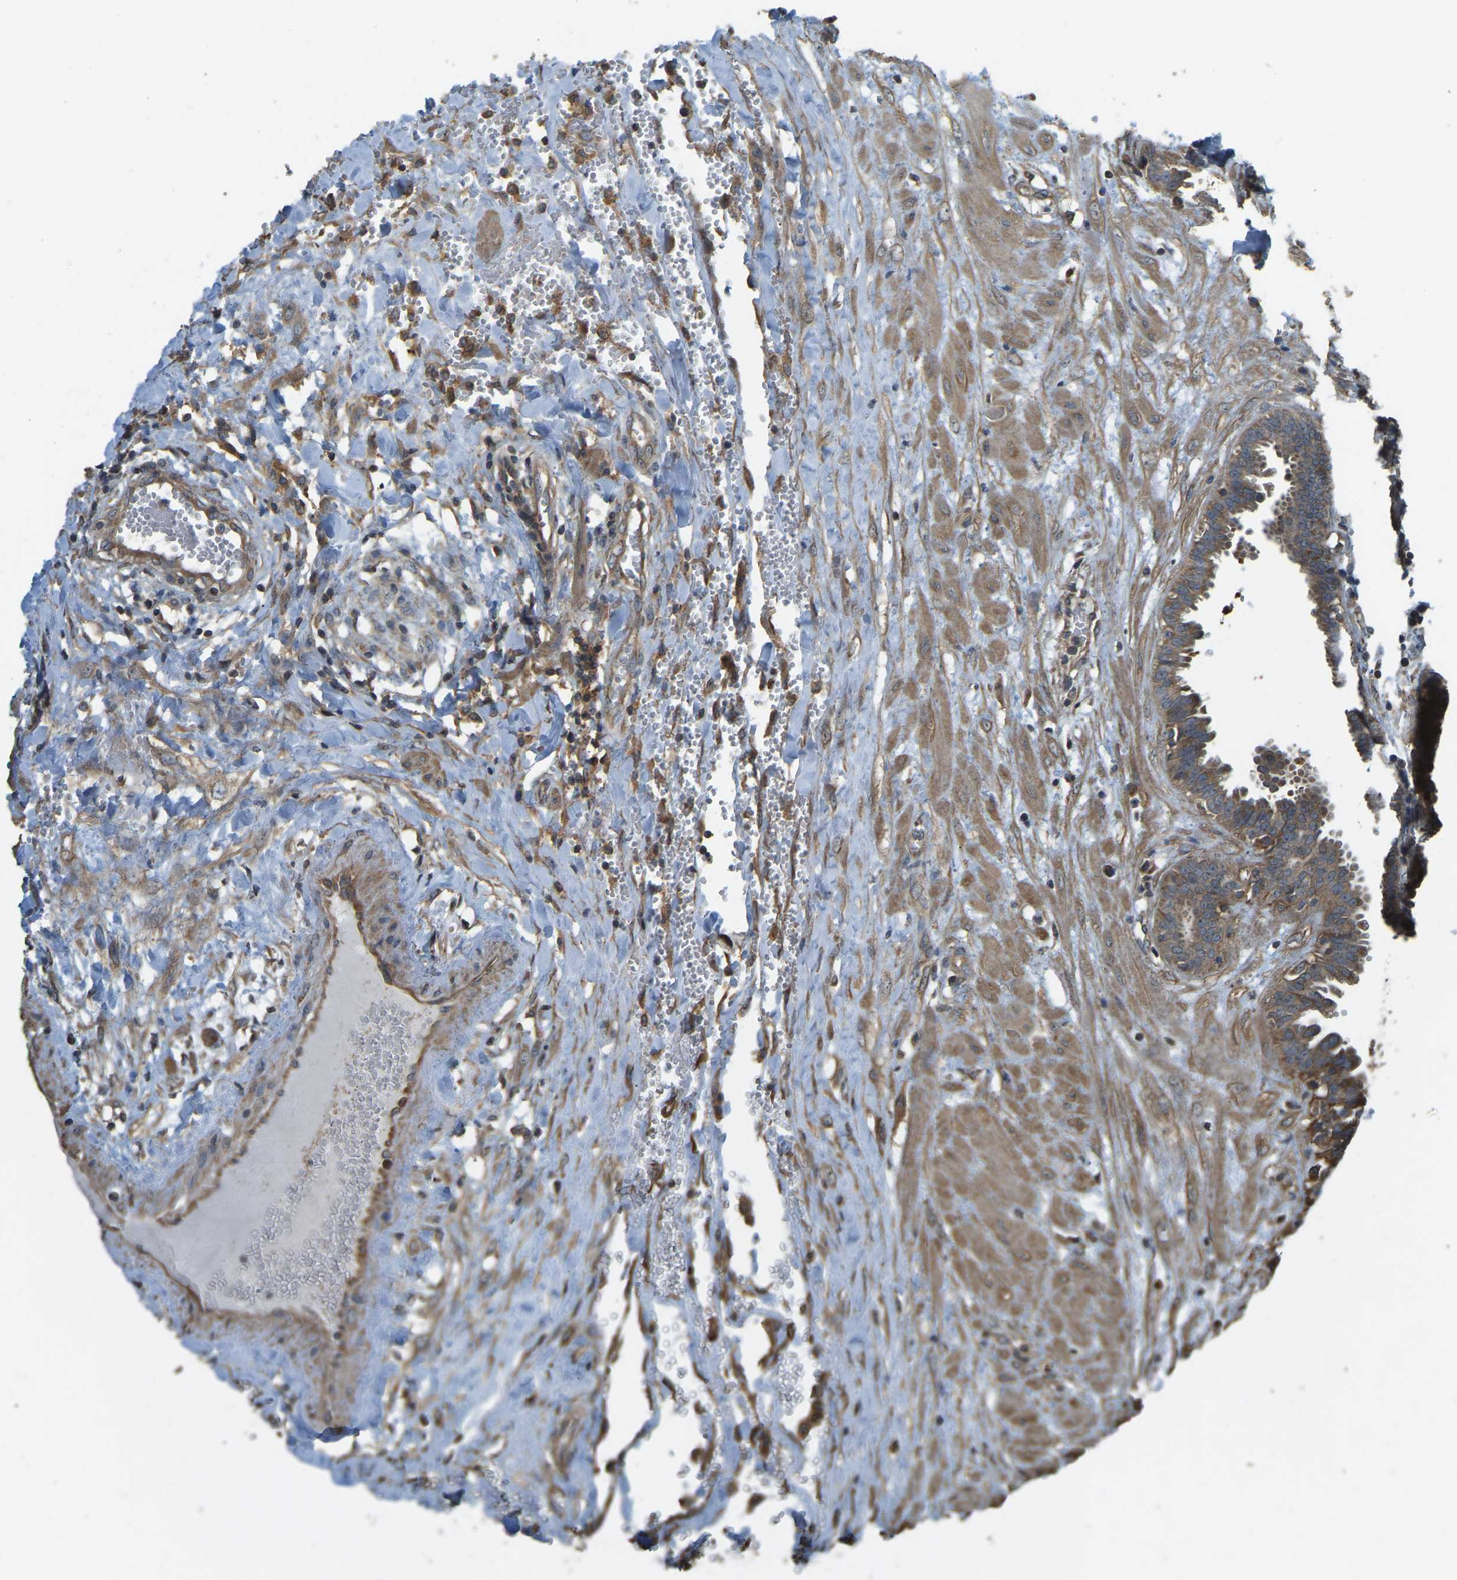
{"staining": {"intensity": "moderate", "quantity": ">75%", "location": "cytoplasmic/membranous"}, "tissue": "fallopian tube", "cell_type": "Glandular cells", "image_type": "normal", "snomed": [{"axis": "morphology", "description": "Normal tissue, NOS"}, {"axis": "topography", "description": "Fallopian tube"}, {"axis": "topography", "description": "Placenta"}], "caption": "Immunohistochemistry (IHC) photomicrograph of unremarkable fallopian tube: fallopian tube stained using IHC reveals medium levels of moderate protein expression localized specifically in the cytoplasmic/membranous of glandular cells, appearing as a cytoplasmic/membranous brown color.", "gene": "GNG2", "patient": {"sex": "female", "age": 32}}